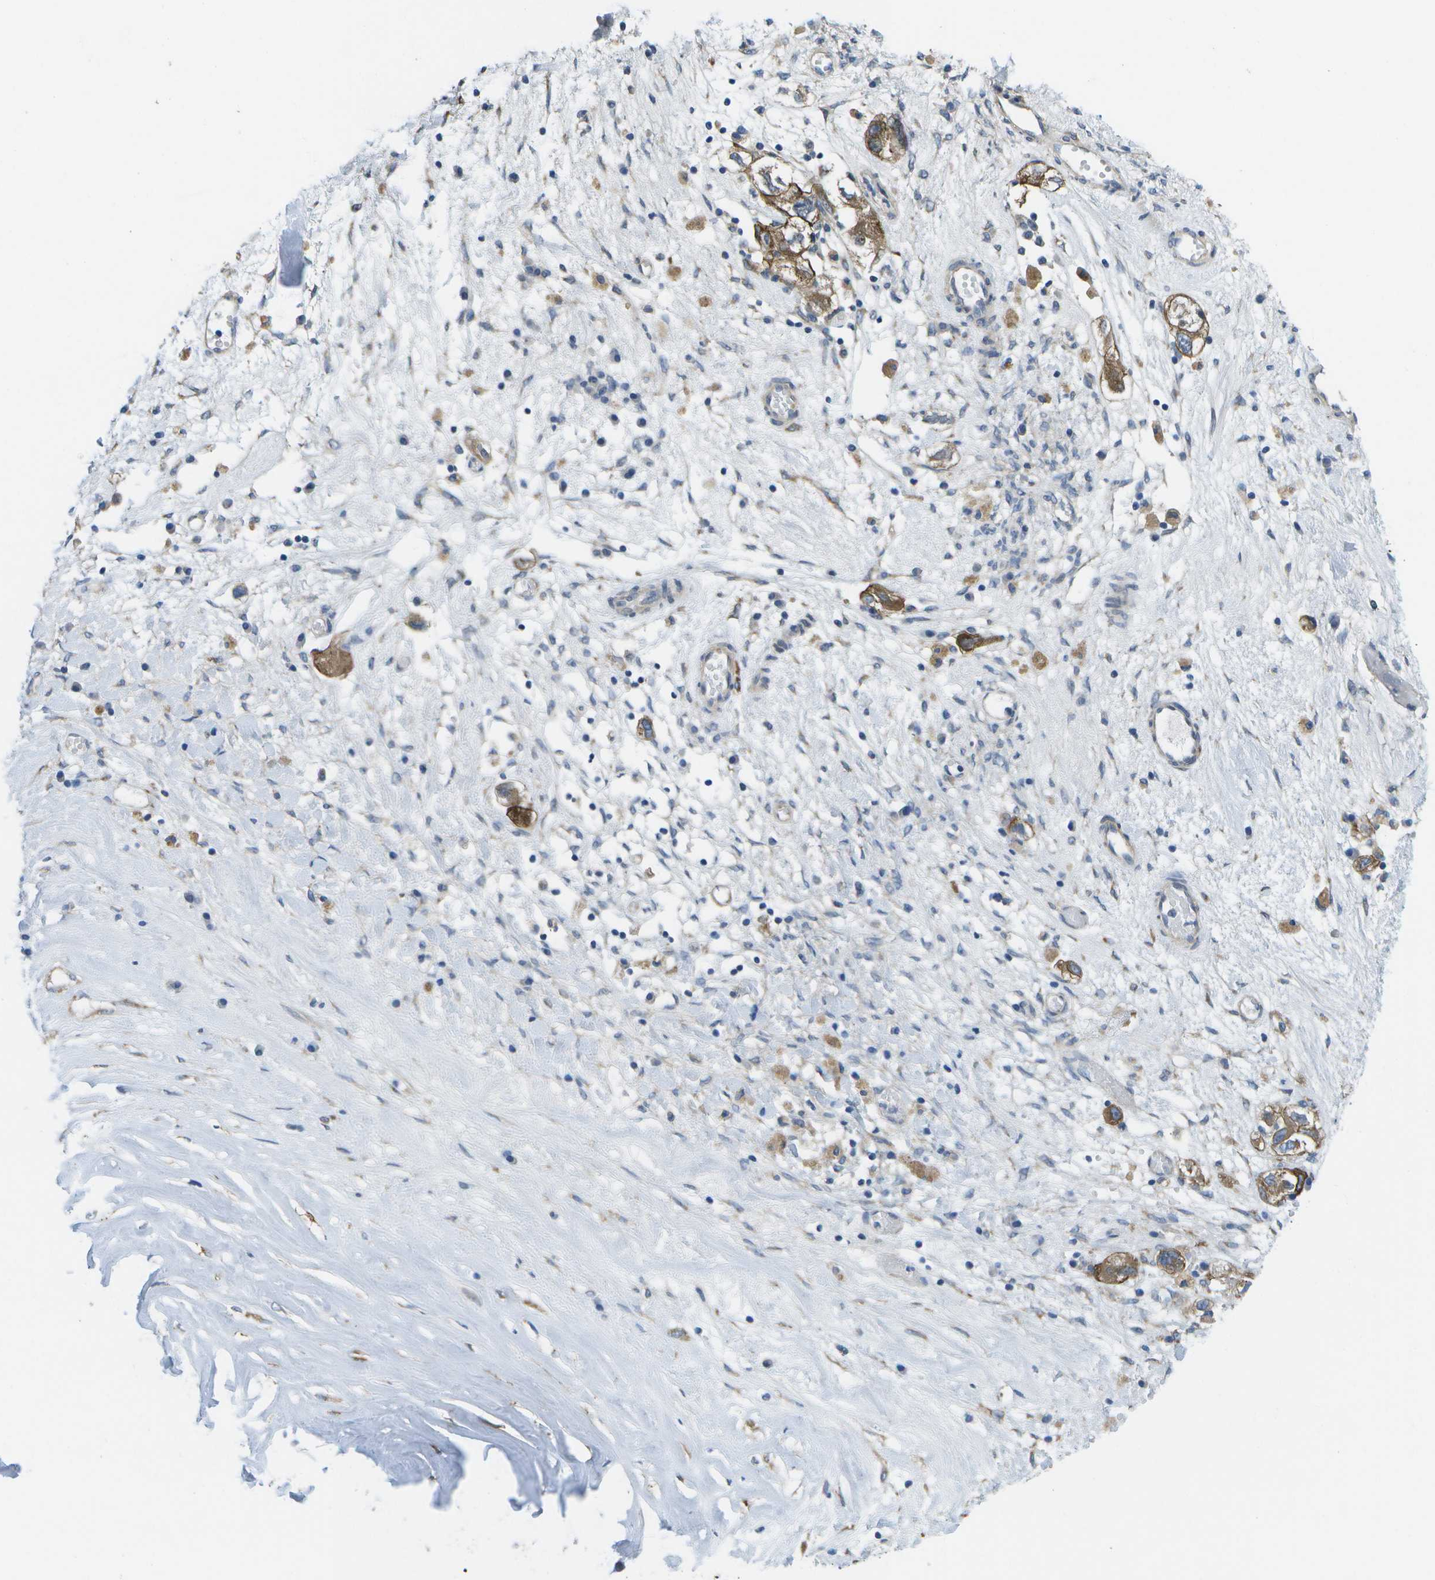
{"staining": {"intensity": "moderate", "quantity": "25%-75%", "location": "cytoplasmic/membranous"}, "tissue": "ovarian cancer", "cell_type": "Tumor cells", "image_type": "cancer", "snomed": [{"axis": "morphology", "description": "Carcinoma, NOS"}, {"axis": "morphology", "description": "Cystadenocarcinoma, serous, NOS"}, {"axis": "topography", "description": "Ovary"}], "caption": "A brown stain shows moderate cytoplasmic/membranous expression of a protein in human carcinoma (ovarian) tumor cells. Nuclei are stained in blue.", "gene": "P3H1", "patient": {"sex": "female", "age": 69}}